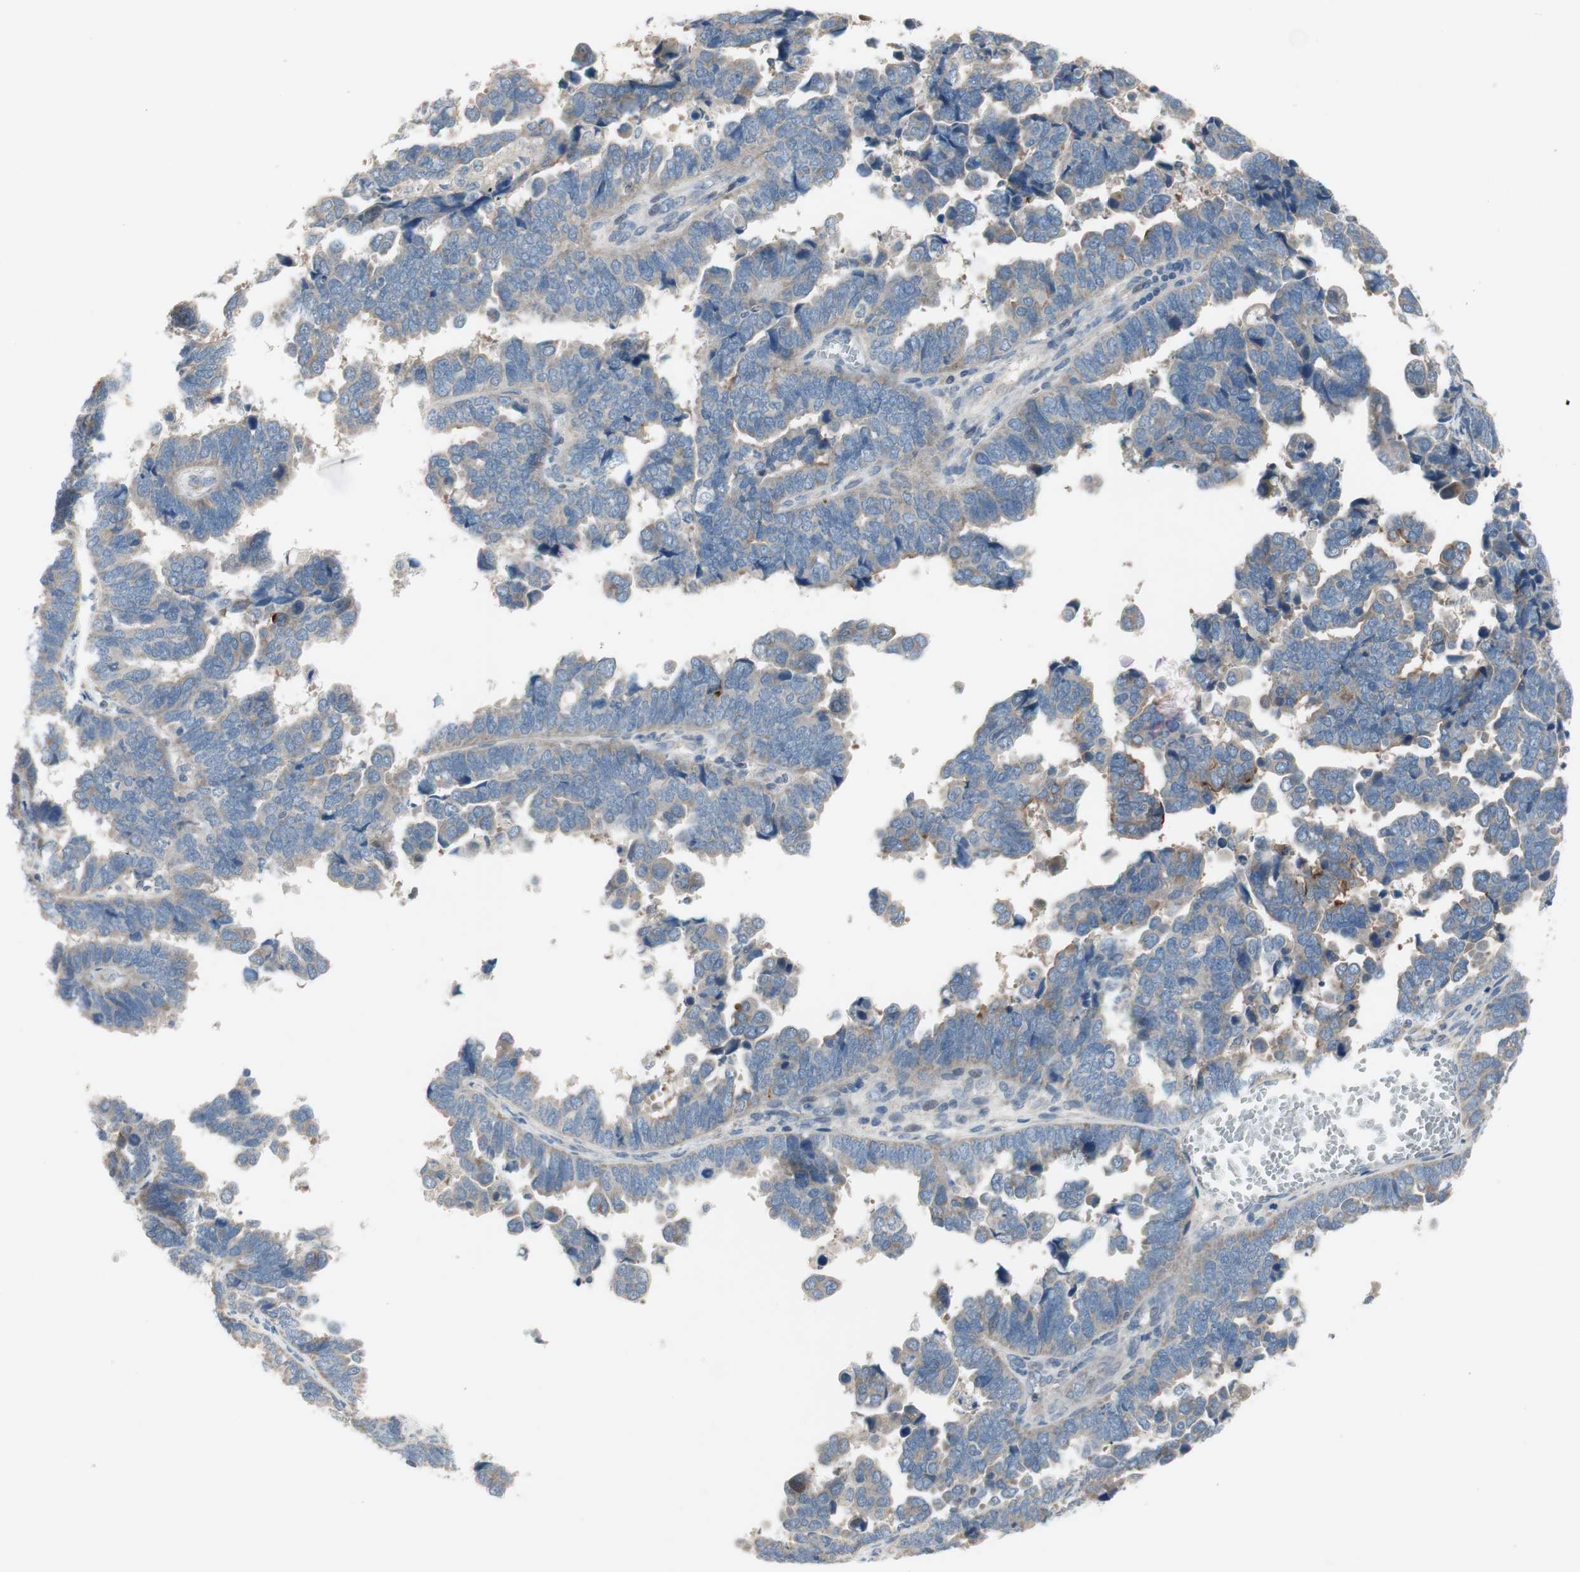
{"staining": {"intensity": "moderate", "quantity": "<25%", "location": "cytoplasmic/membranous"}, "tissue": "endometrial cancer", "cell_type": "Tumor cells", "image_type": "cancer", "snomed": [{"axis": "morphology", "description": "Adenocarcinoma, NOS"}, {"axis": "topography", "description": "Endometrium"}], "caption": "Immunohistochemistry (DAB) staining of human endometrial cancer reveals moderate cytoplasmic/membranous protein staining in approximately <25% of tumor cells. Immunohistochemistry stains the protein of interest in brown and the nuclei are stained blue.", "gene": "TACR3", "patient": {"sex": "female", "age": 75}}